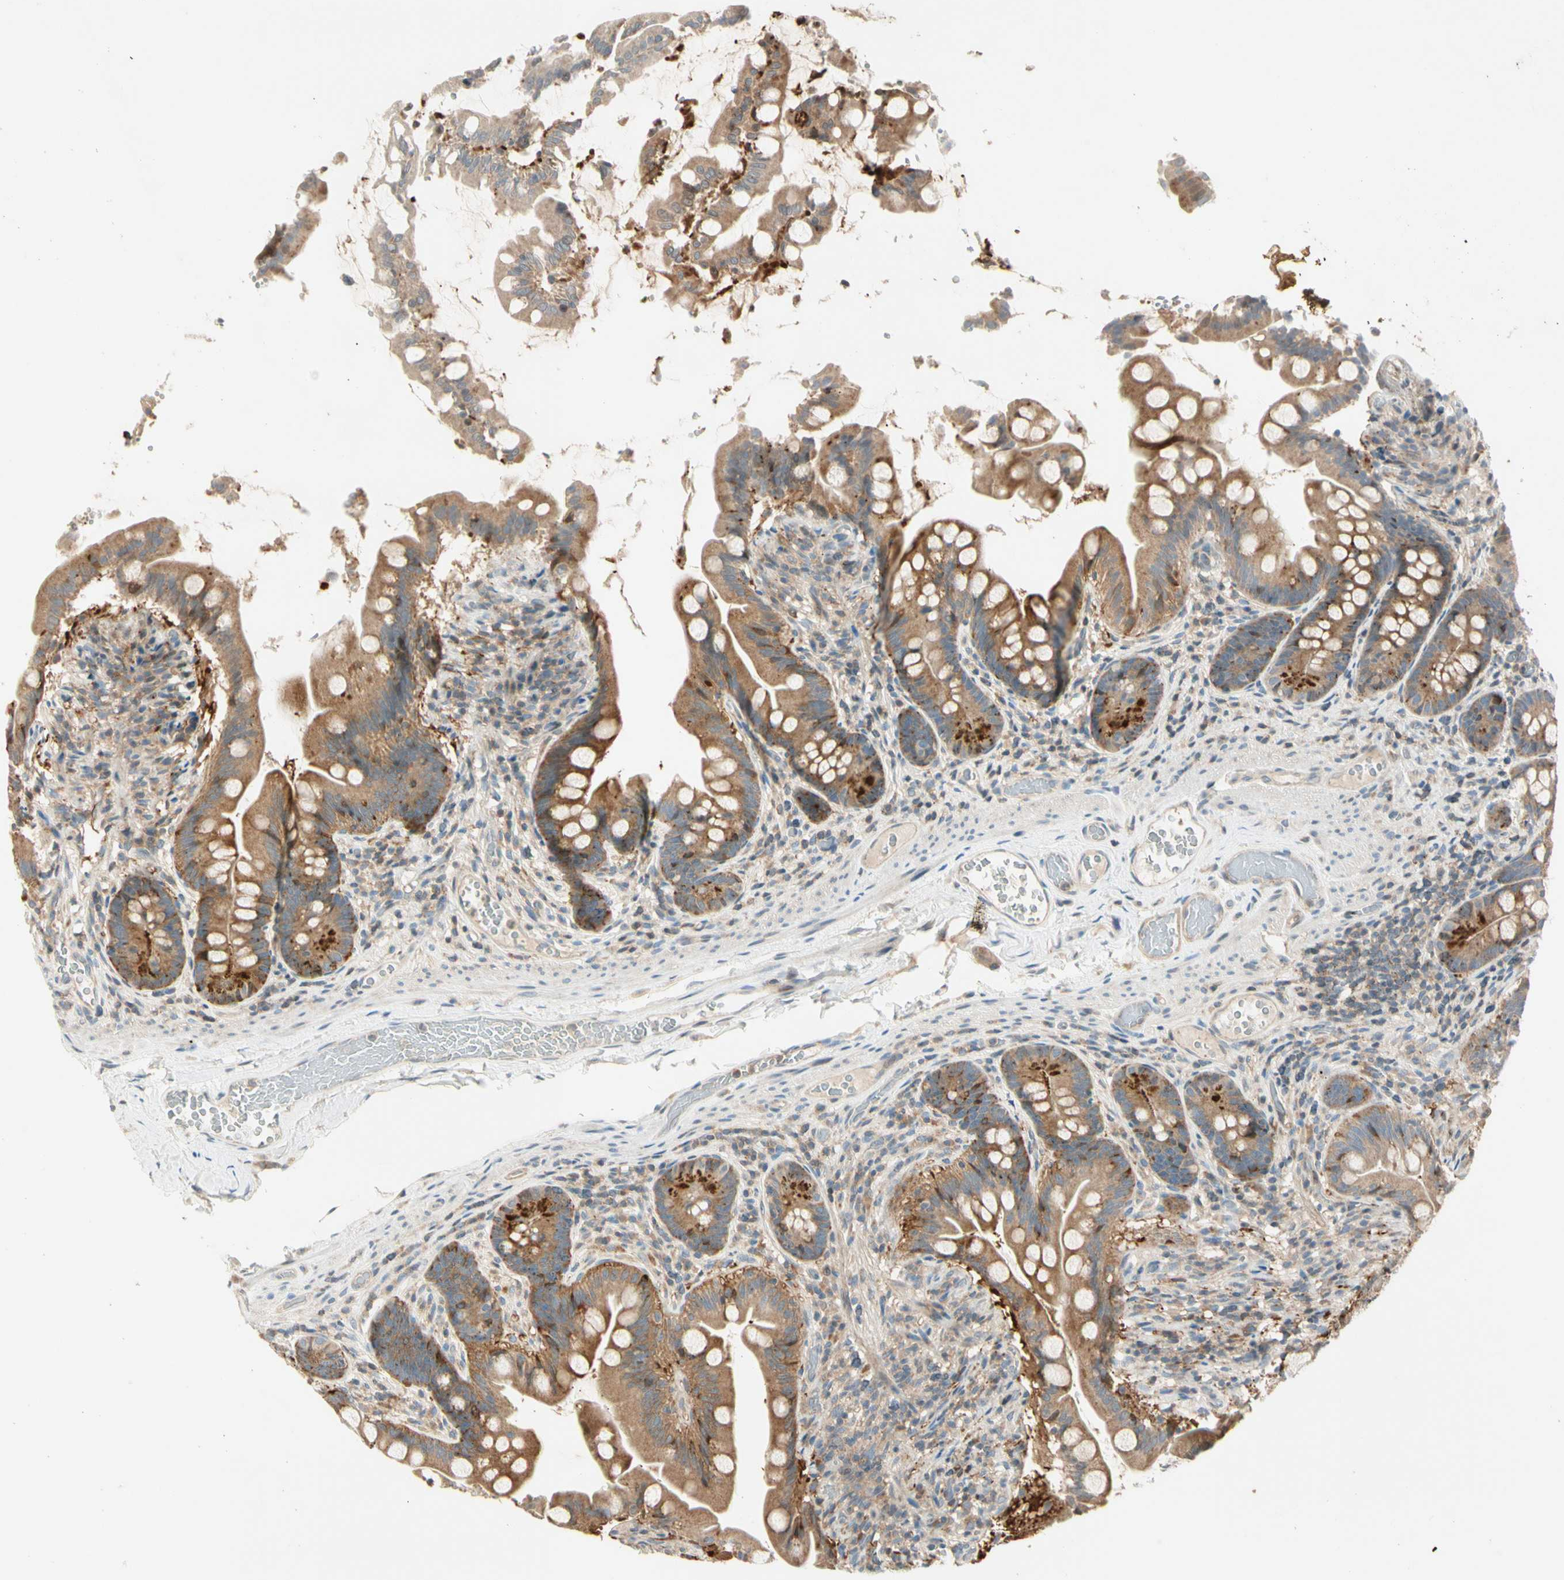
{"staining": {"intensity": "moderate", "quantity": ">75%", "location": "cytoplasmic/membranous"}, "tissue": "small intestine", "cell_type": "Glandular cells", "image_type": "normal", "snomed": [{"axis": "morphology", "description": "Normal tissue, NOS"}, {"axis": "topography", "description": "Small intestine"}], "caption": "Immunohistochemical staining of normal human small intestine displays >75% levels of moderate cytoplasmic/membranous protein expression in about >75% of glandular cells. Nuclei are stained in blue.", "gene": "CDH6", "patient": {"sex": "female", "age": 56}}